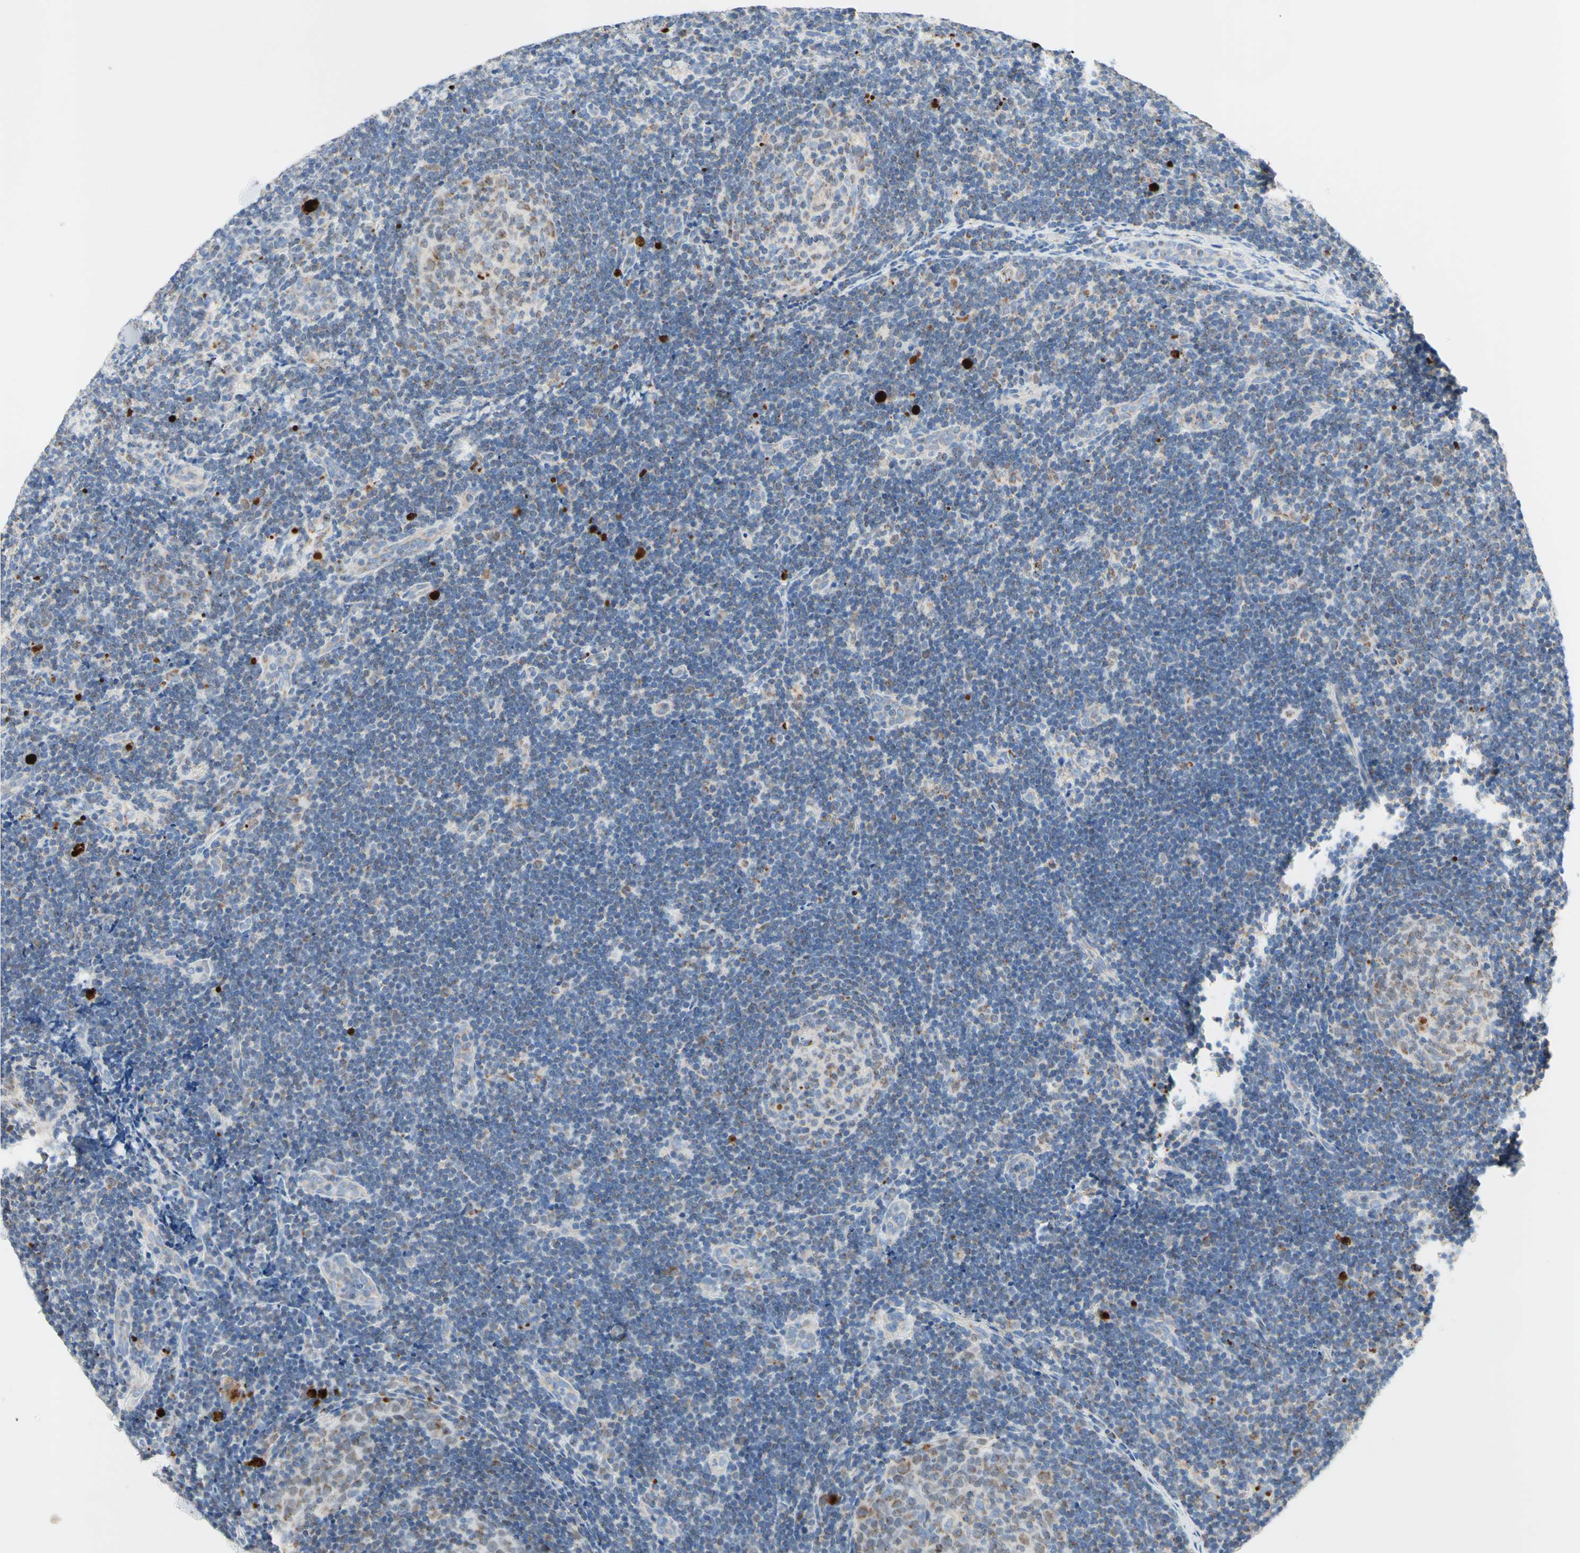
{"staining": {"intensity": "weak", "quantity": "25%-75%", "location": "cytoplasmic/membranous"}, "tissue": "lymph node", "cell_type": "Germinal center cells", "image_type": "normal", "snomed": [{"axis": "morphology", "description": "Normal tissue, NOS"}, {"axis": "topography", "description": "Lymph node"}], "caption": "The image displays immunohistochemical staining of normal lymph node. There is weak cytoplasmic/membranous expression is seen in about 25%-75% of germinal center cells.", "gene": "MFF", "patient": {"sex": "female", "age": 14}}